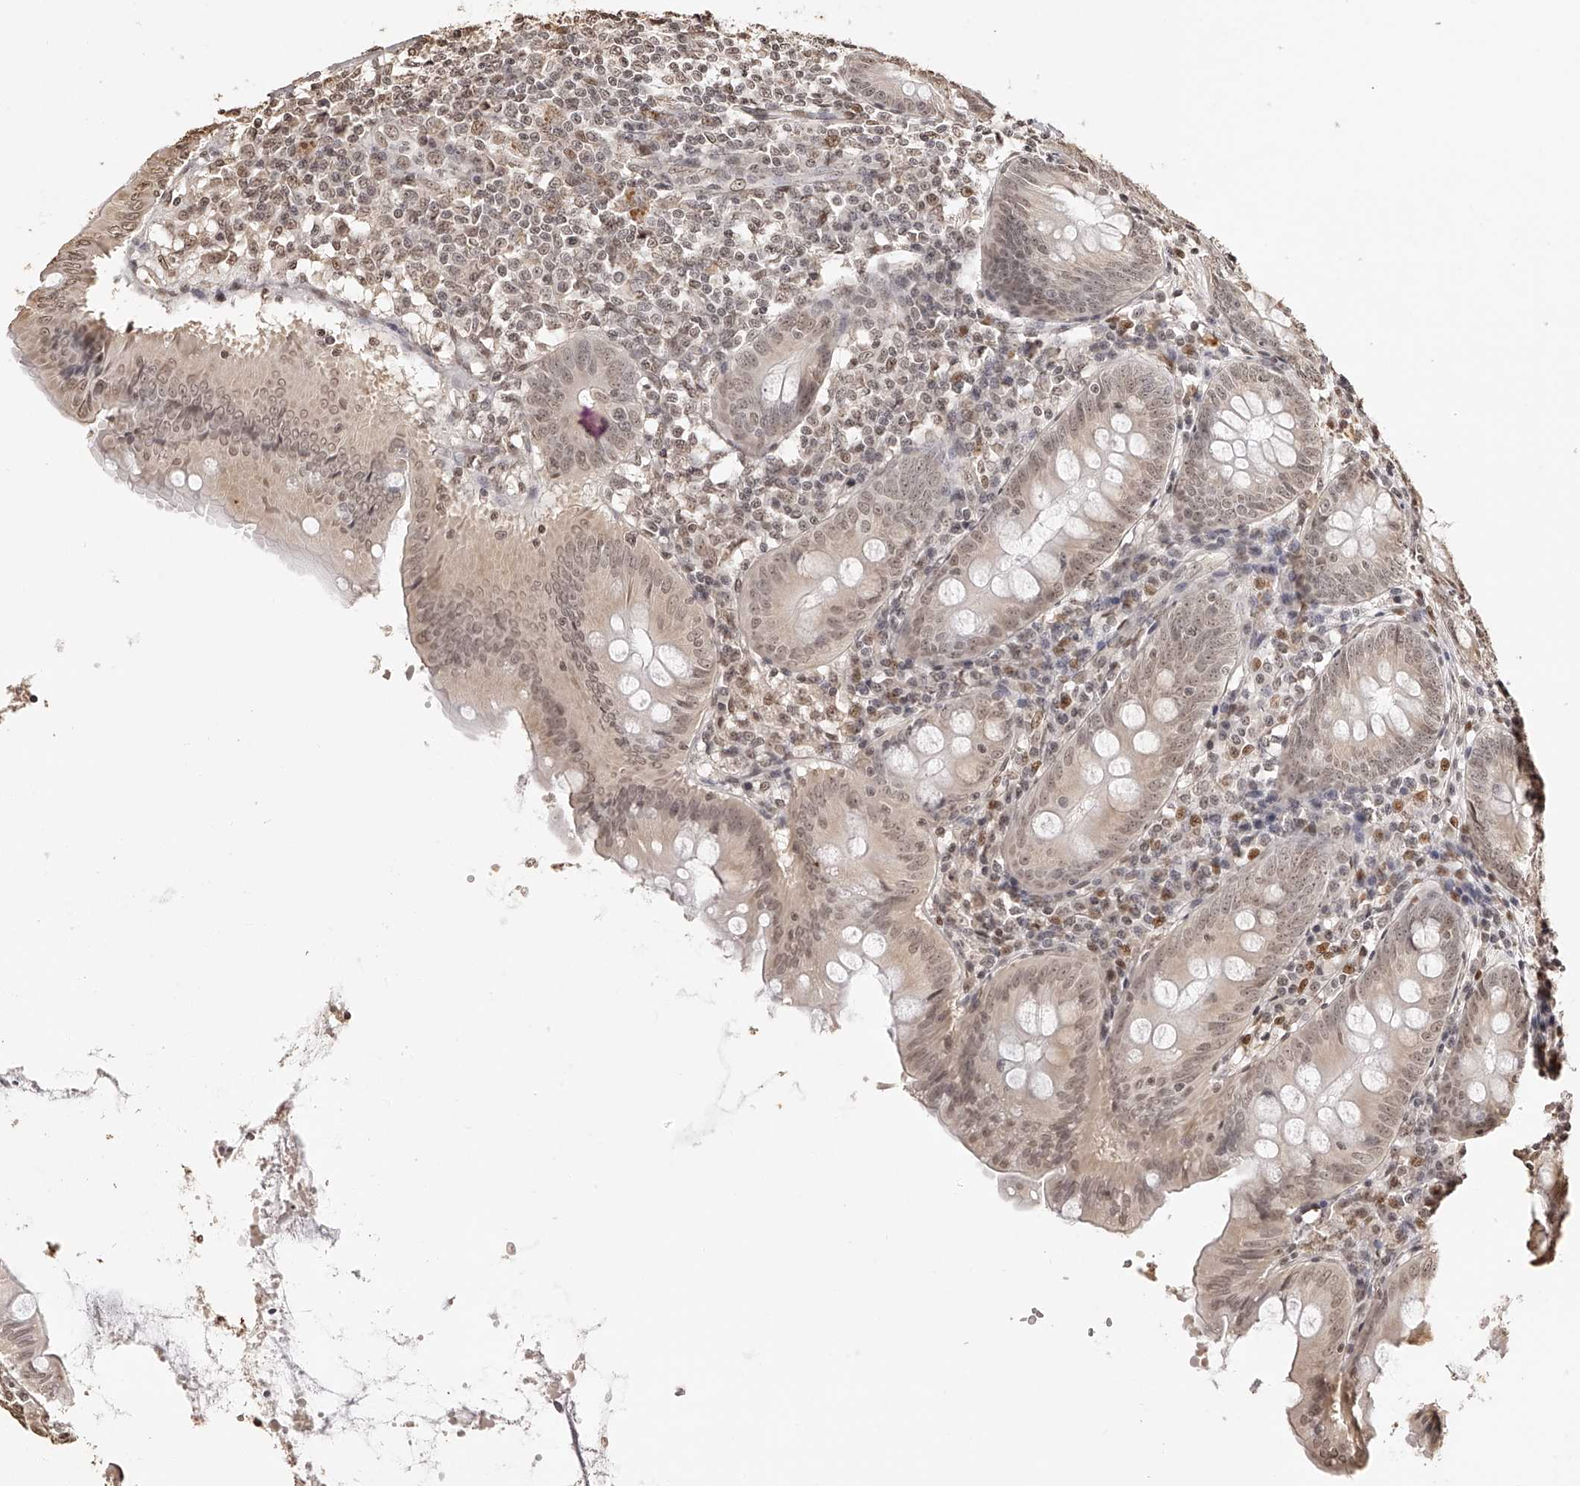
{"staining": {"intensity": "weak", "quantity": ">75%", "location": "nuclear"}, "tissue": "appendix", "cell_type": "Glandular cells", "image_type": "normal", "snomed": [{"axis": "morphology", "description": "Normal tissue, NOS"}, {"axis": "topography", "description": "Appendix"}], "caption": "Immunohistochemical staining of benign human appendix shows >75% levels of weak nuclear protein staining in about >75% of glandular cells. Nuclei are stained in blue.", "gene": "ZNF503", "patient": {"sex": "female", "age": 54}}